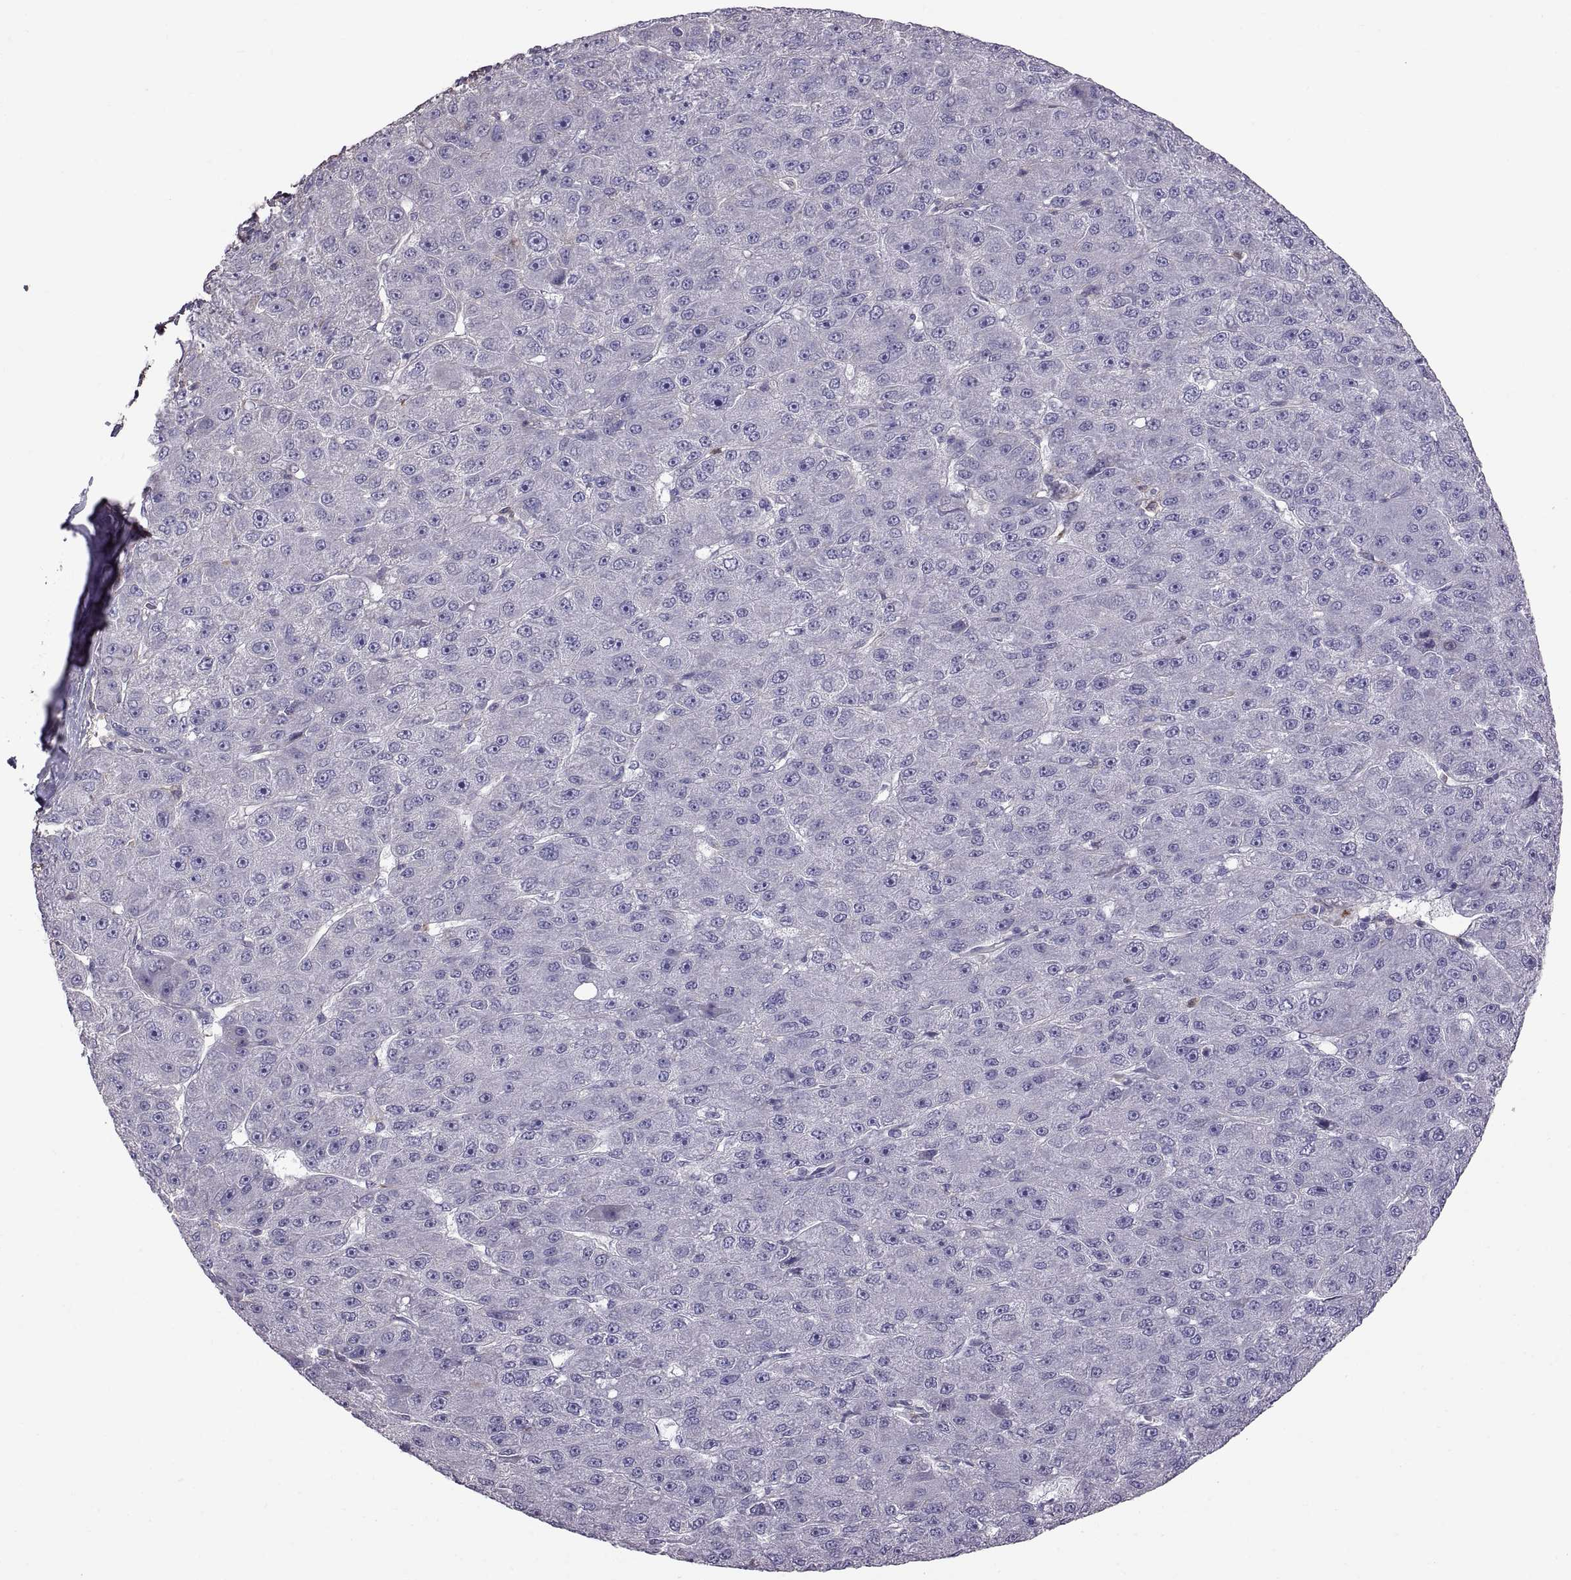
{"staining": {"intensity": "negative", "quantity": "none", "location": "none"}, "tissue": "liver cancer", "cell_type": "Tumor cells", "image_type": "cancer", "snomed": [{"axis": "morphology", "description": "Carcinoma, Hepatocellular, NOS"}, {"axis": "topography", "description": "Liver"}], "caption": "IHC photomicrograph of neoplastic tissue: human liver cancer stained with DAB demonstrates no significant protein positivity in tumor cells.", "gene": "EMILIN2", "patient": {"sex": "male", "age": 67}}